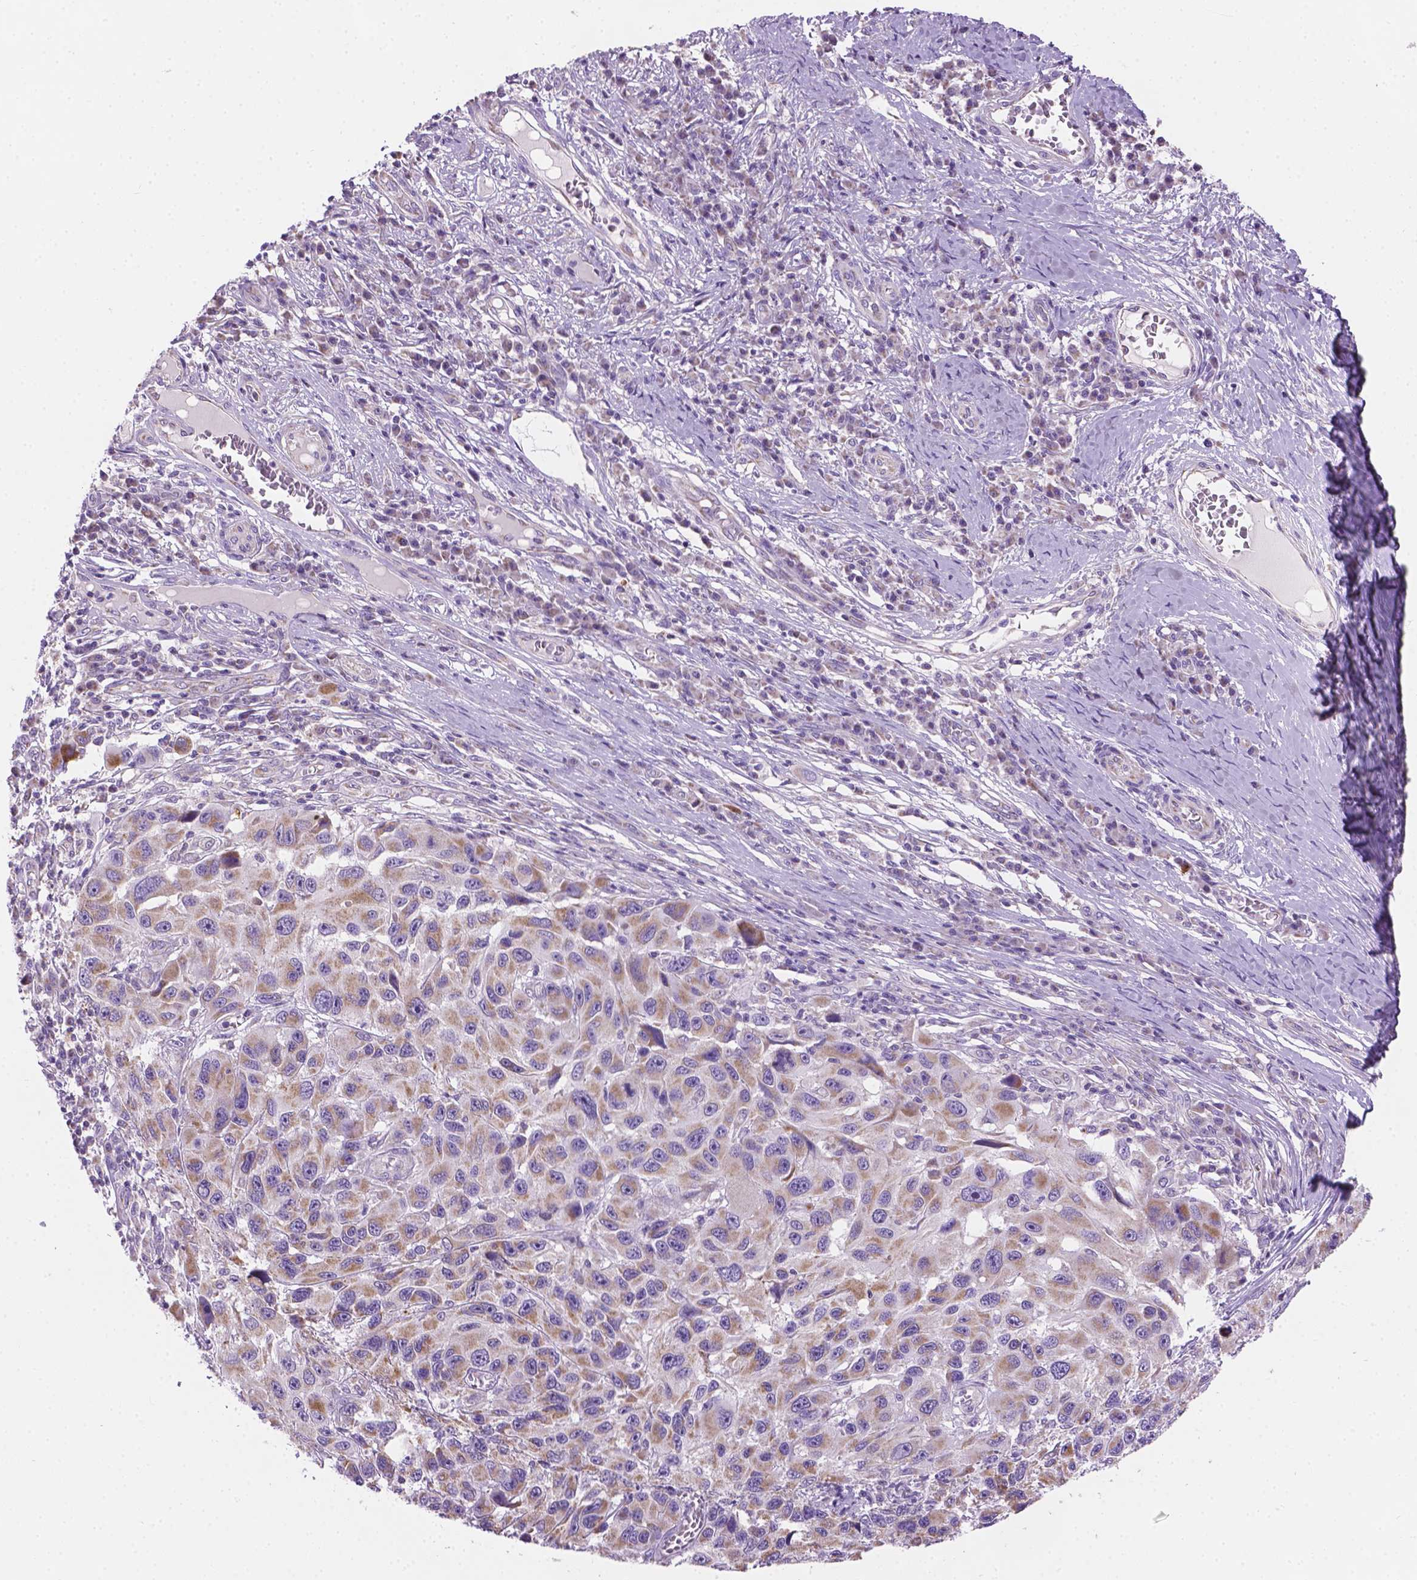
{"staining": {"intensity": "moderate", "quantity": "25%-75%", "location": "cytoplasmic/membranous"}, "tissue": "melanoma", "cell_type": "Tumor cells", "image_type": "cancer", "snomed": [{"axis": "morphology", "description": "Malignant melanoma, NOS"}, {"axis": "topography", "description": "Skin"}], "caption": "The photomicrograph demonstrates immunohistochemical staining of malignant melanoma. There is moderate cytoplasmic/membranous staining is present in approximately 25%-75% of tumor cells. (brown staining indicates protein expression, while blue staining denotes nuclei).", "gene": "CSPG5", "patient": {"sex": "male", "age": 53}}